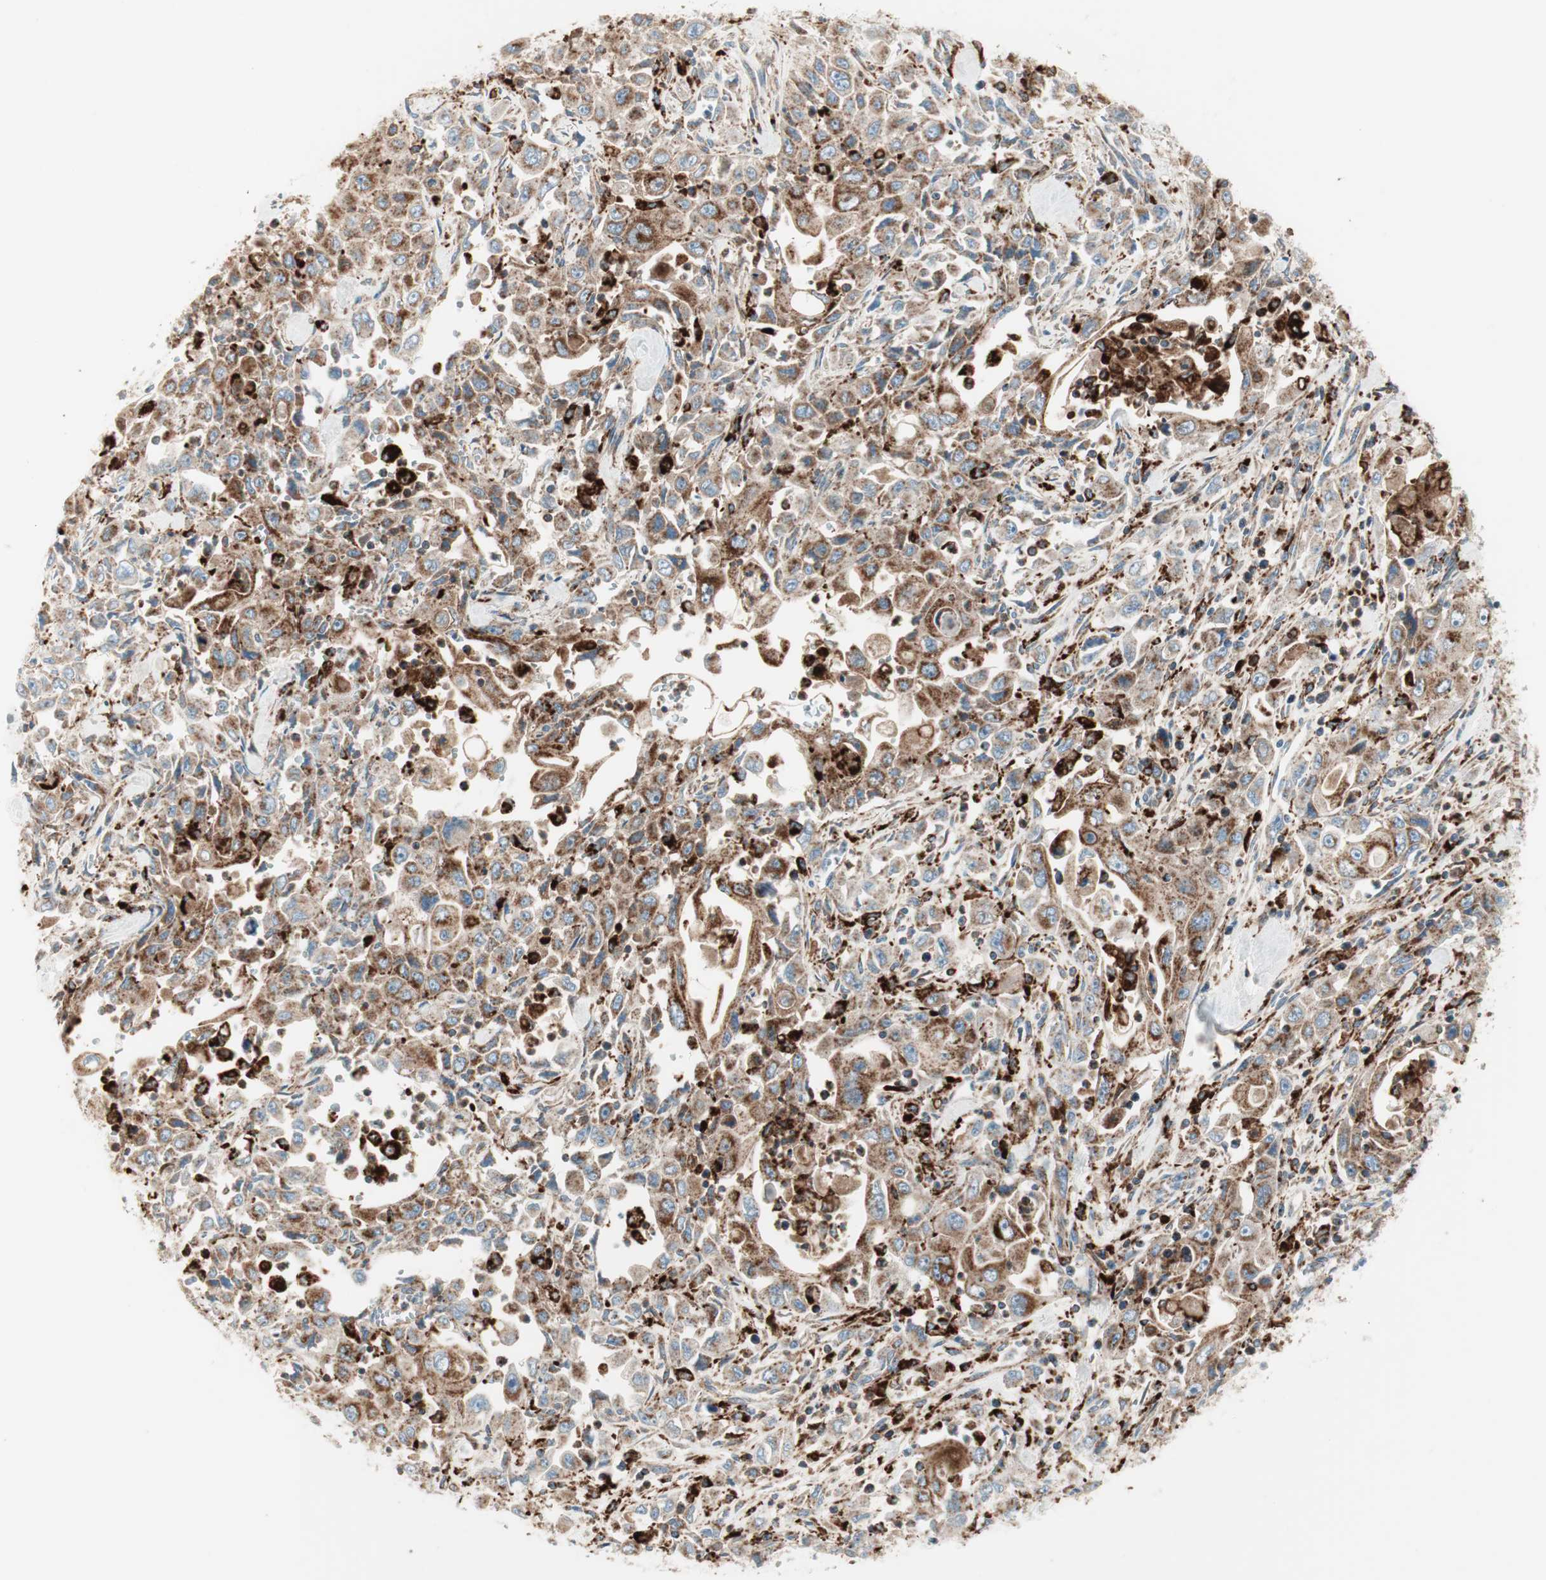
{"staining": {"intensity": "weak", "quantity": ">75%", "location": "cytoplasmic/membranous"}, "tissue": "pancreatic cancer", "cell_type": "Tumor cells", "image_type": "cancer", "snomed": [{"axis": "morphology", "description": "Adenocarcinoma, NOS"}, {"axis": "topography", "description": "Pancreas"}], "caption": "Approximately >75% of tumor cells in human pancreatic cancer (adenocarcinoma) show weak cytoplasmic/membranous protein expression as visualized by brown immunohistochemical staining.", "gene": "ATP6V1G1", "patient": {"sex": "male", "age": 70}}